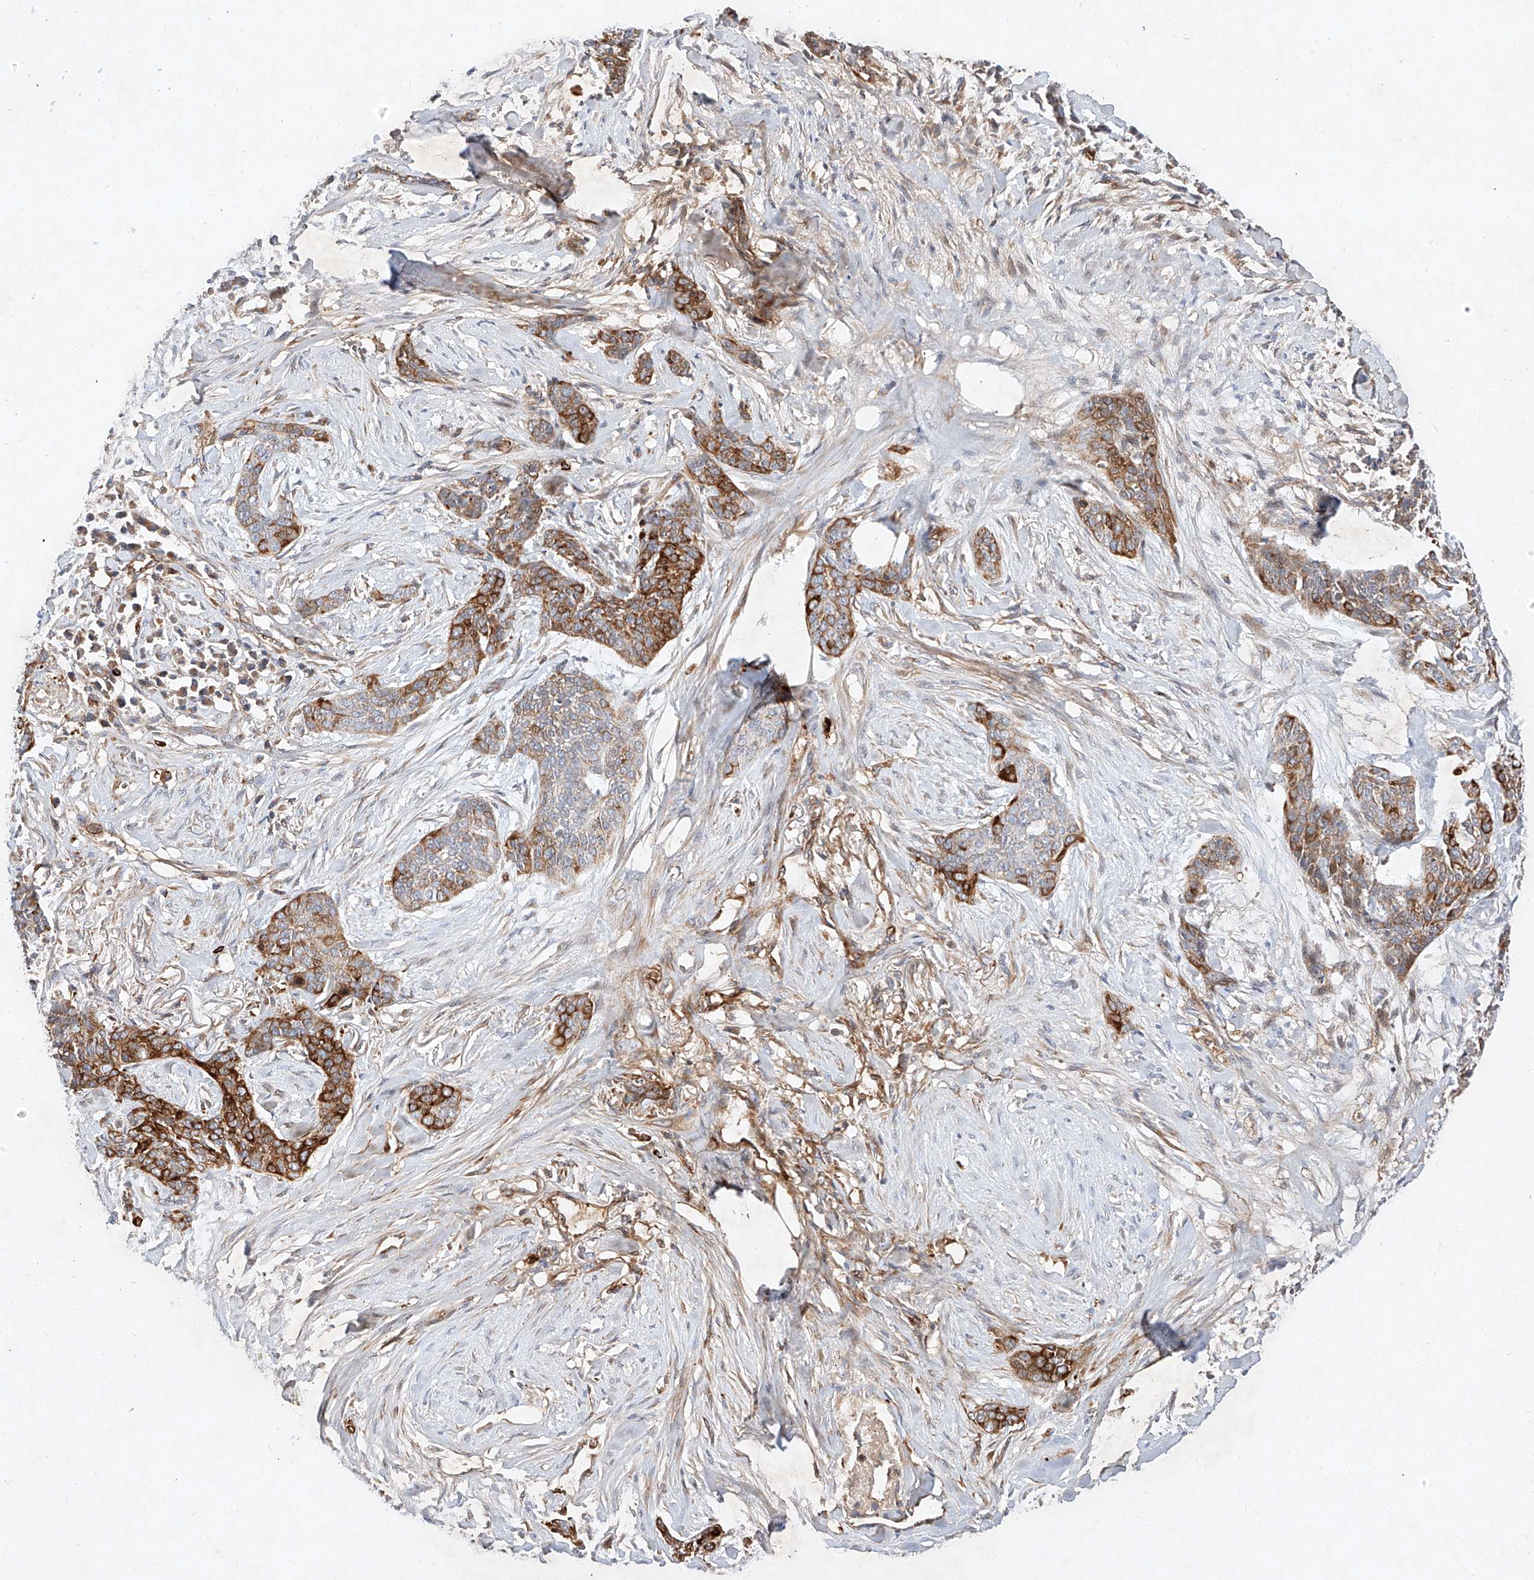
{"staining": {"intensity": "moderate", "quantity": "25%-75%", "location": "cytoplasmic/membranous"}, "tissue": "skin cancer", "cell_type": "Tumor cells", "image_type": "cancer", "snomed": [{"axis": "morphology", "description": "Basal cell carcinoma"}, {"axis": "topography", "description": "Skin"}], "caption": "High-power microscopy captured an IHC histopathology image of basal cell carcinoma (skin), revealing moderate cytoplasmic/membranous staining in about 25%-75% of tumor cells.", "gene": "OSGEPL1", "patient": {"sex": "female", "age": 64}}